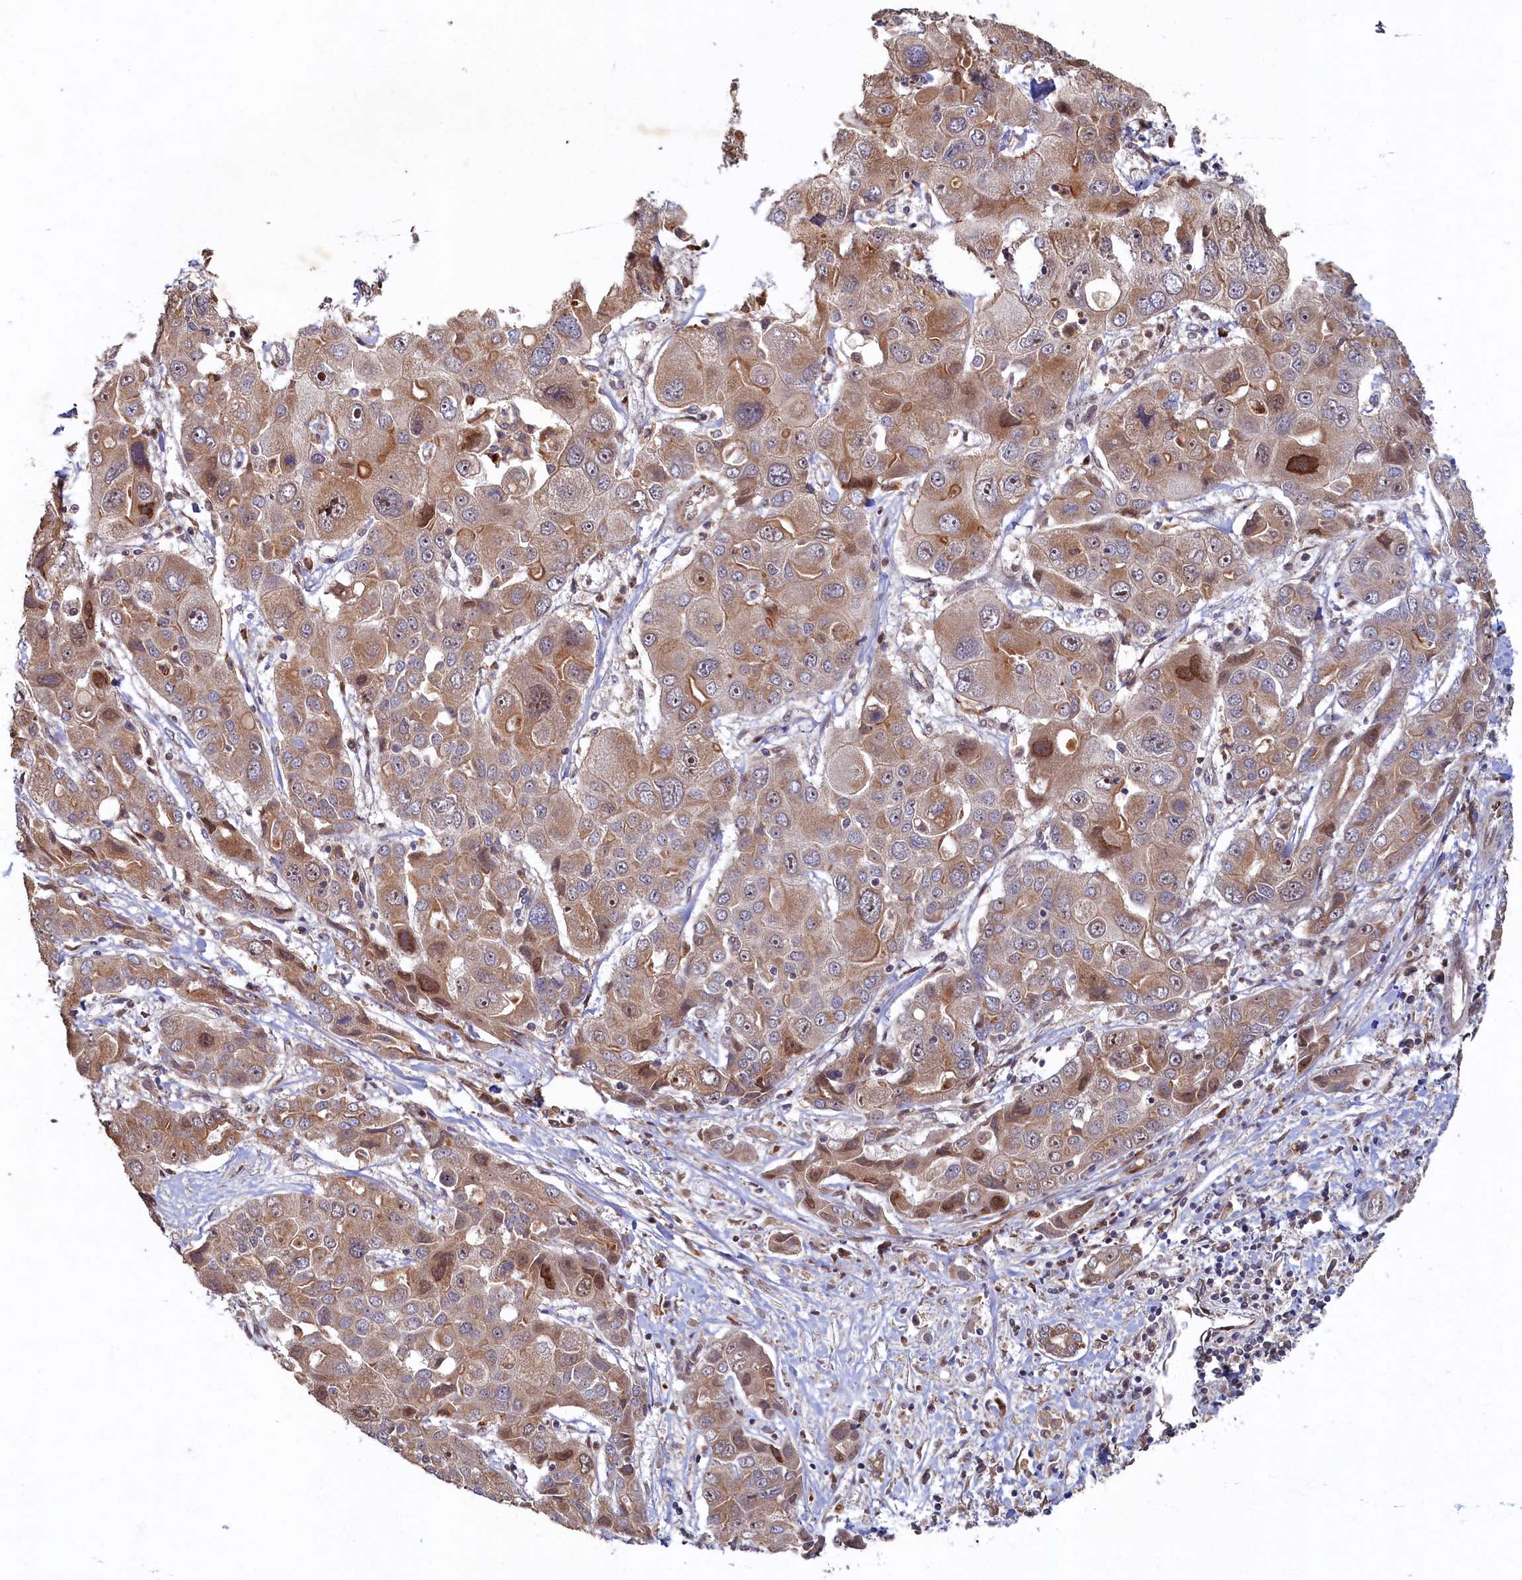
{"staining": {"intensity": "moderate", "quantity": ">75%", "location": "cytoplasmic/membranous"}, "tissue": "liver cancer", "cell_type": "Tumor cells", "image_type": "cancer", "snomed": [{"axis": "morphology", "description": "Cholangiocarcinoma"}, {"axis": "topography", "description": "Liver"}], "caption": "Cholangiocarcinoma (liver) tissue shows moderate cytoplasmic/membranous expression in approximately >75% of tumor cells, visualized by immunohistochemistry.", "gene": "CEP20", "patient": {"sex": "male", "age": 67}}